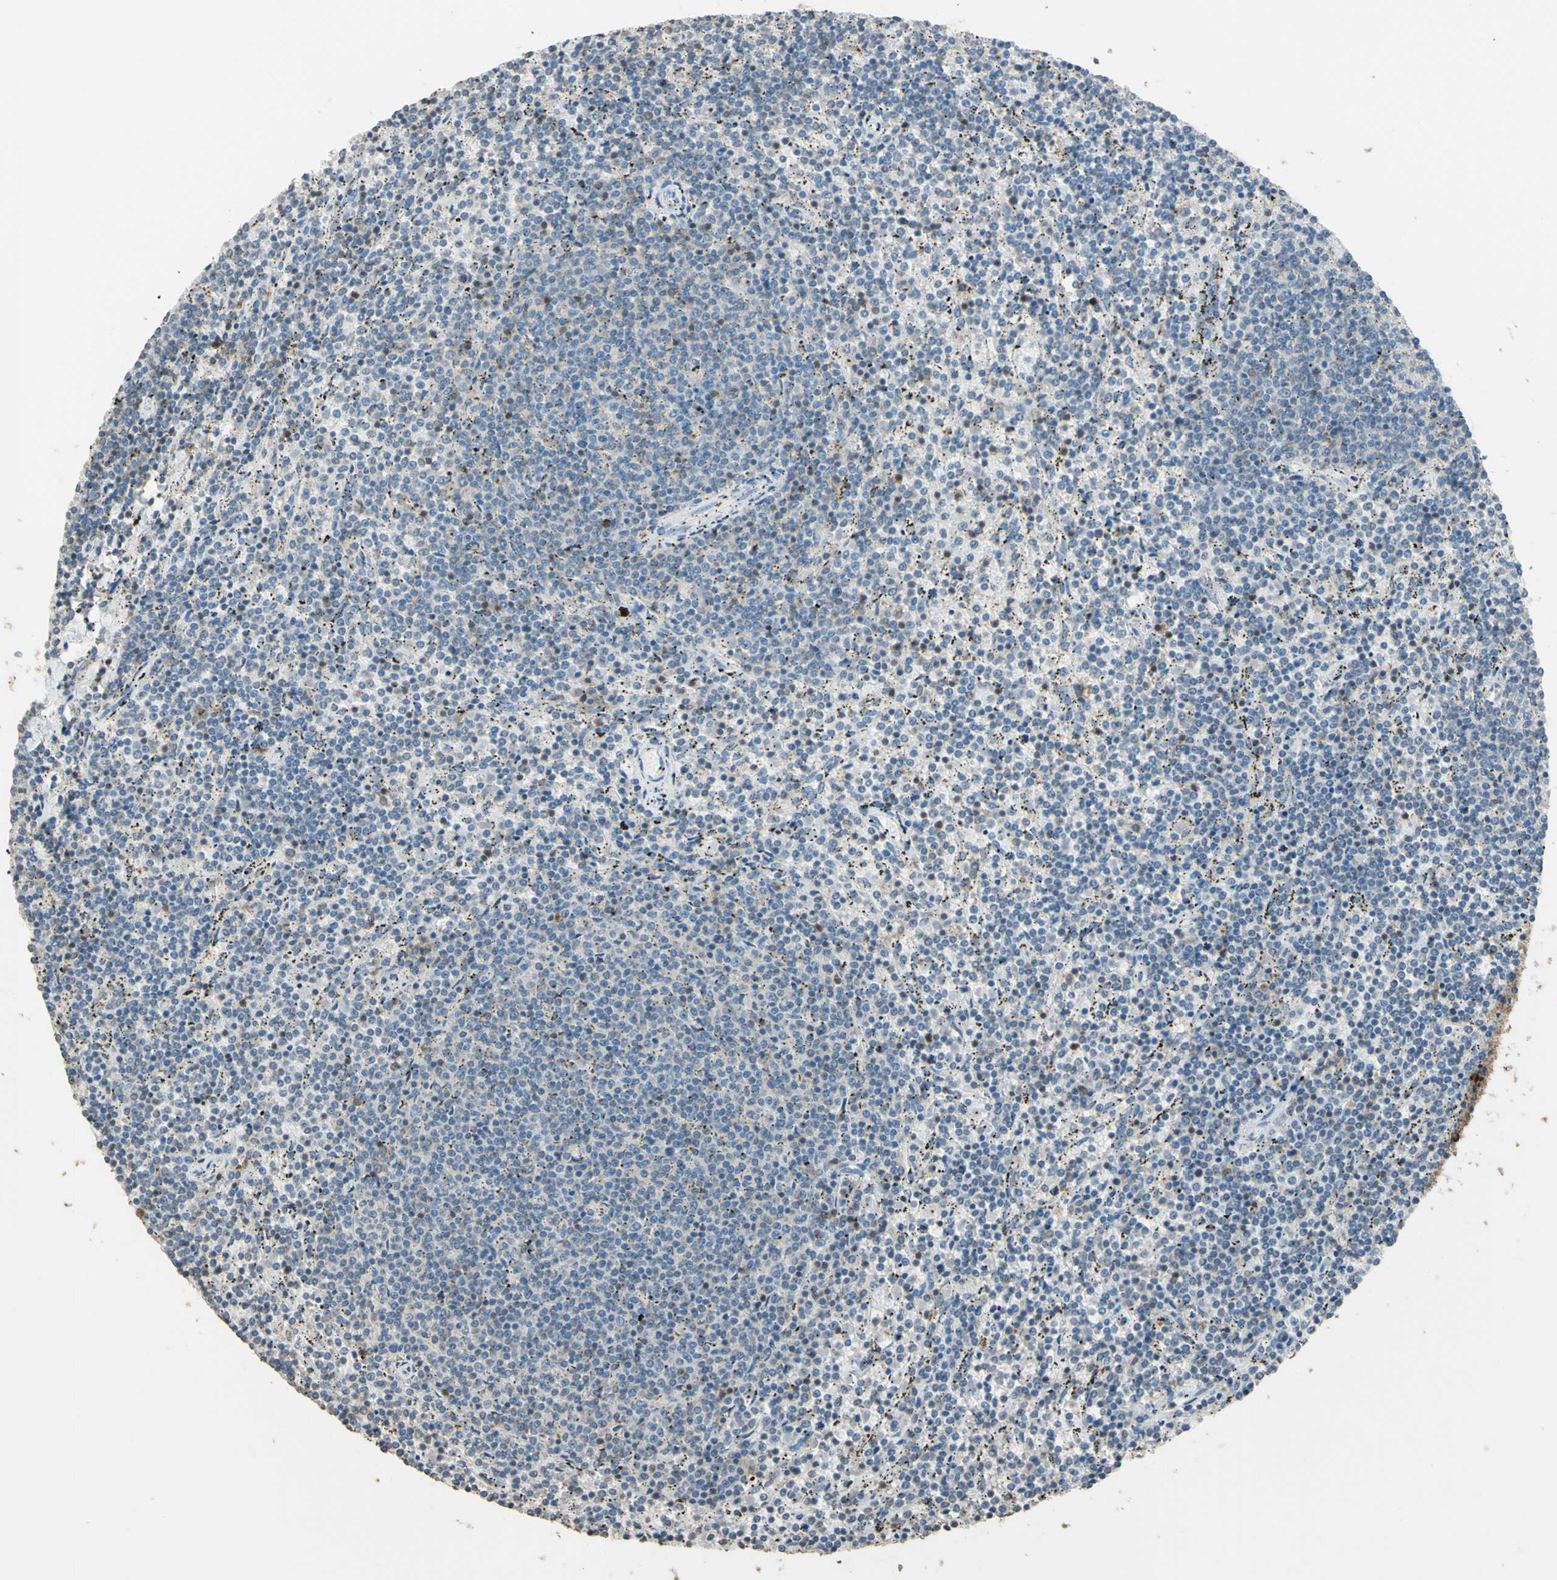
{"staining": {"intensity": "weak", "quantity": "<25%", "location": "cytoplasmic/membranous"}, "tissue": "lymphoma", "cell_type": "Tumor cells", "image_type": "cancer", "snomed": [{"axis": "morphology", "description": "Malignant lymphoma, non-Hodgkin's type, Low grade"}, {"axis": "topography", "description": "Spleen"}], "caption": "Immunohistochemistry (IHC) photomicrograph of neoplastic tissue: human low-grade malignant lymphoma, non-Hodgkin's type stained with DAB demonstrates no significant protein expression in tumor cells. Brightfield microscopy of immunohistochemistry (IHC) stained with DAB (brown) and hematoxylin (blue), captured at high magnification.", "gene": "PSTPIP1", "patient": {"sex": "female", "age": 50}}